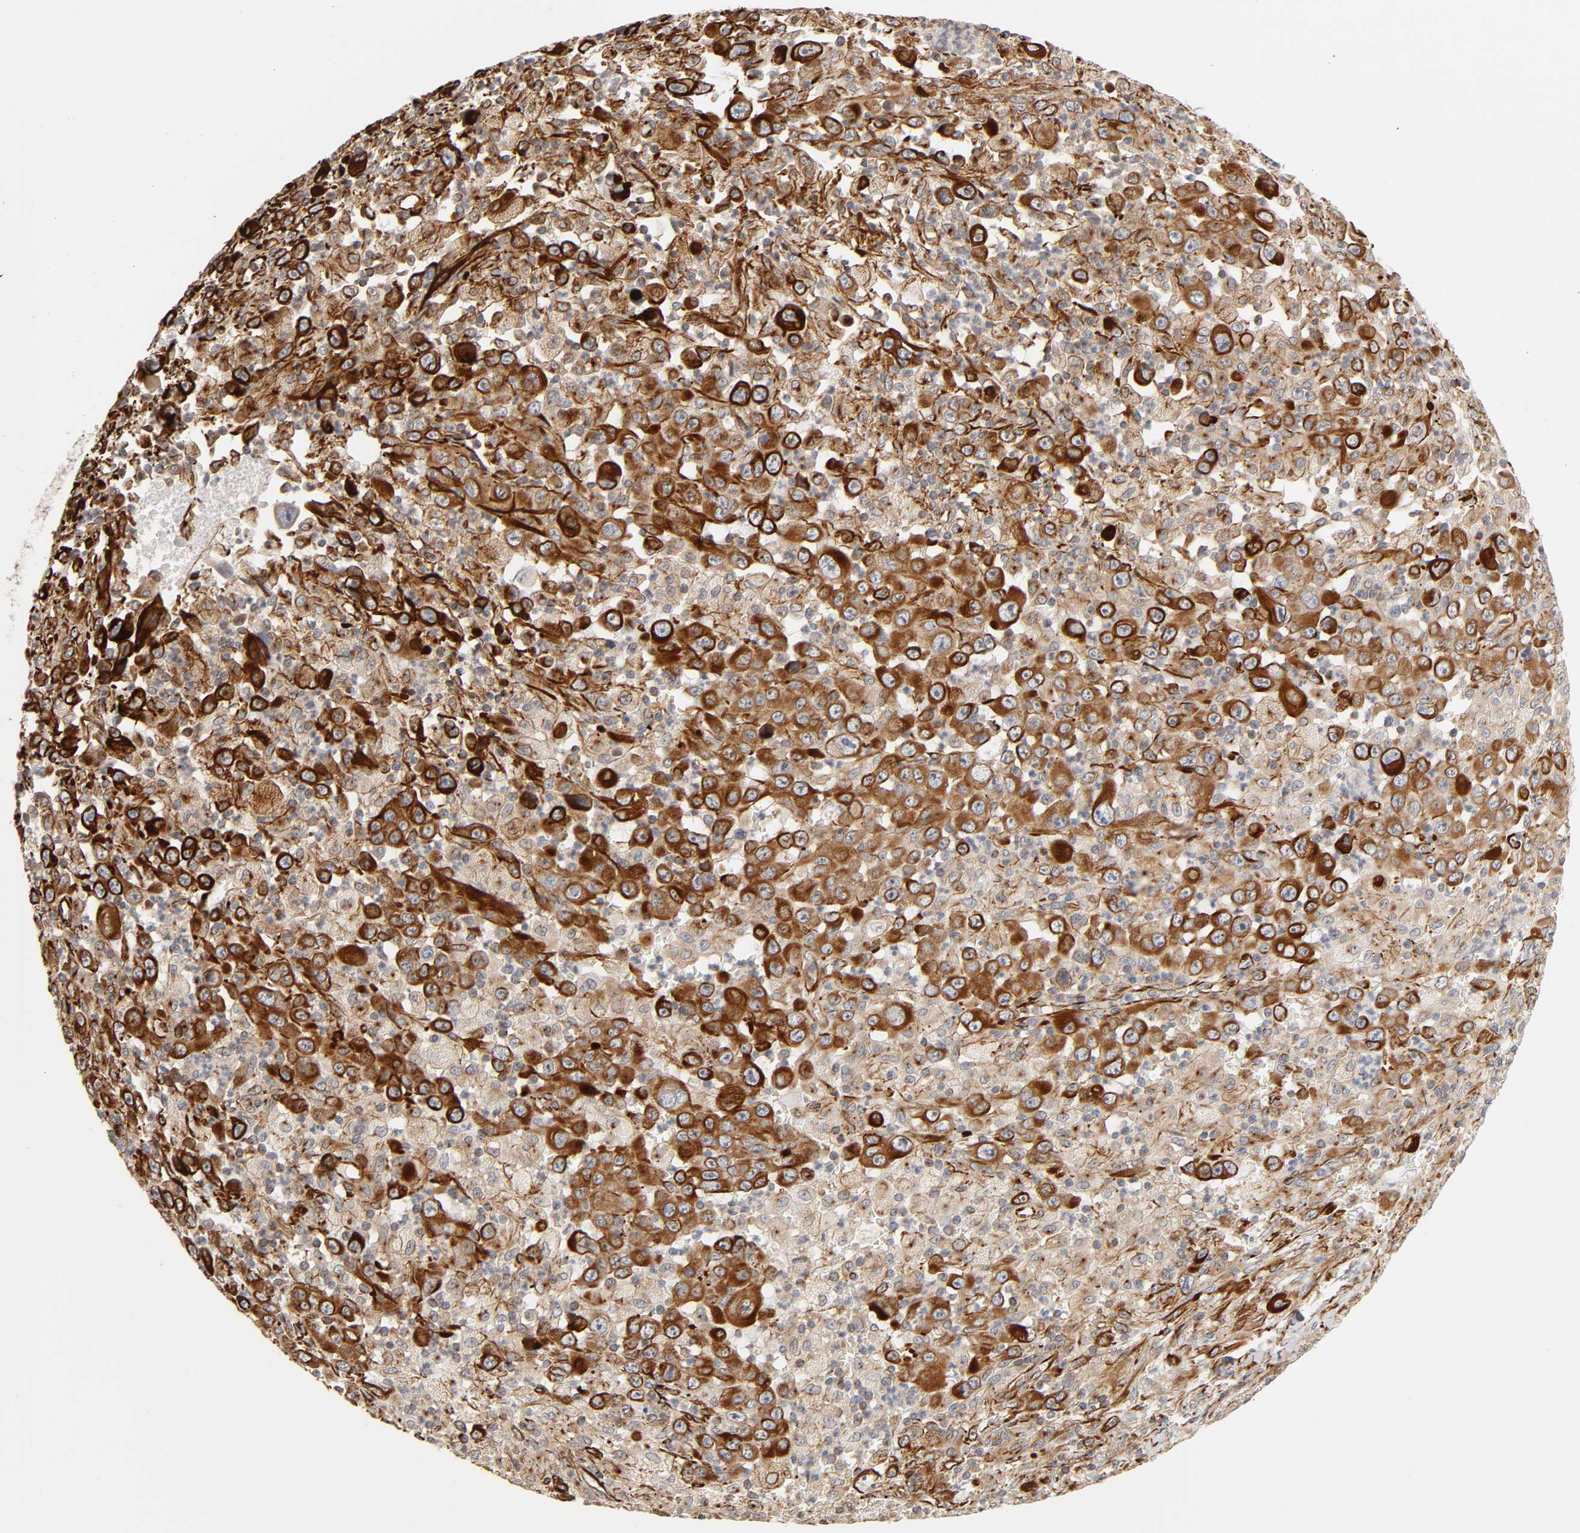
{"staining": {"intensity": "strong", "quantity": ">75%", "location": "cytoplasmic/membranous"}, "tissue": "melanoma", "cell_type": "Tumor cells", "image_type": "cancer", "snomed": [{"axis": "morphology", "description": "Malignant melanoma, Metastatic site"}, {"axis": "topography", "description": "Skin"}], "caption": "Tumor cells demonstrate high levels of strong cytoplasmic/membranous positivity in about >75% of cells in melanoma.", "gene": "FAM118A", "patient": {"sex": "female", "age": 56}}